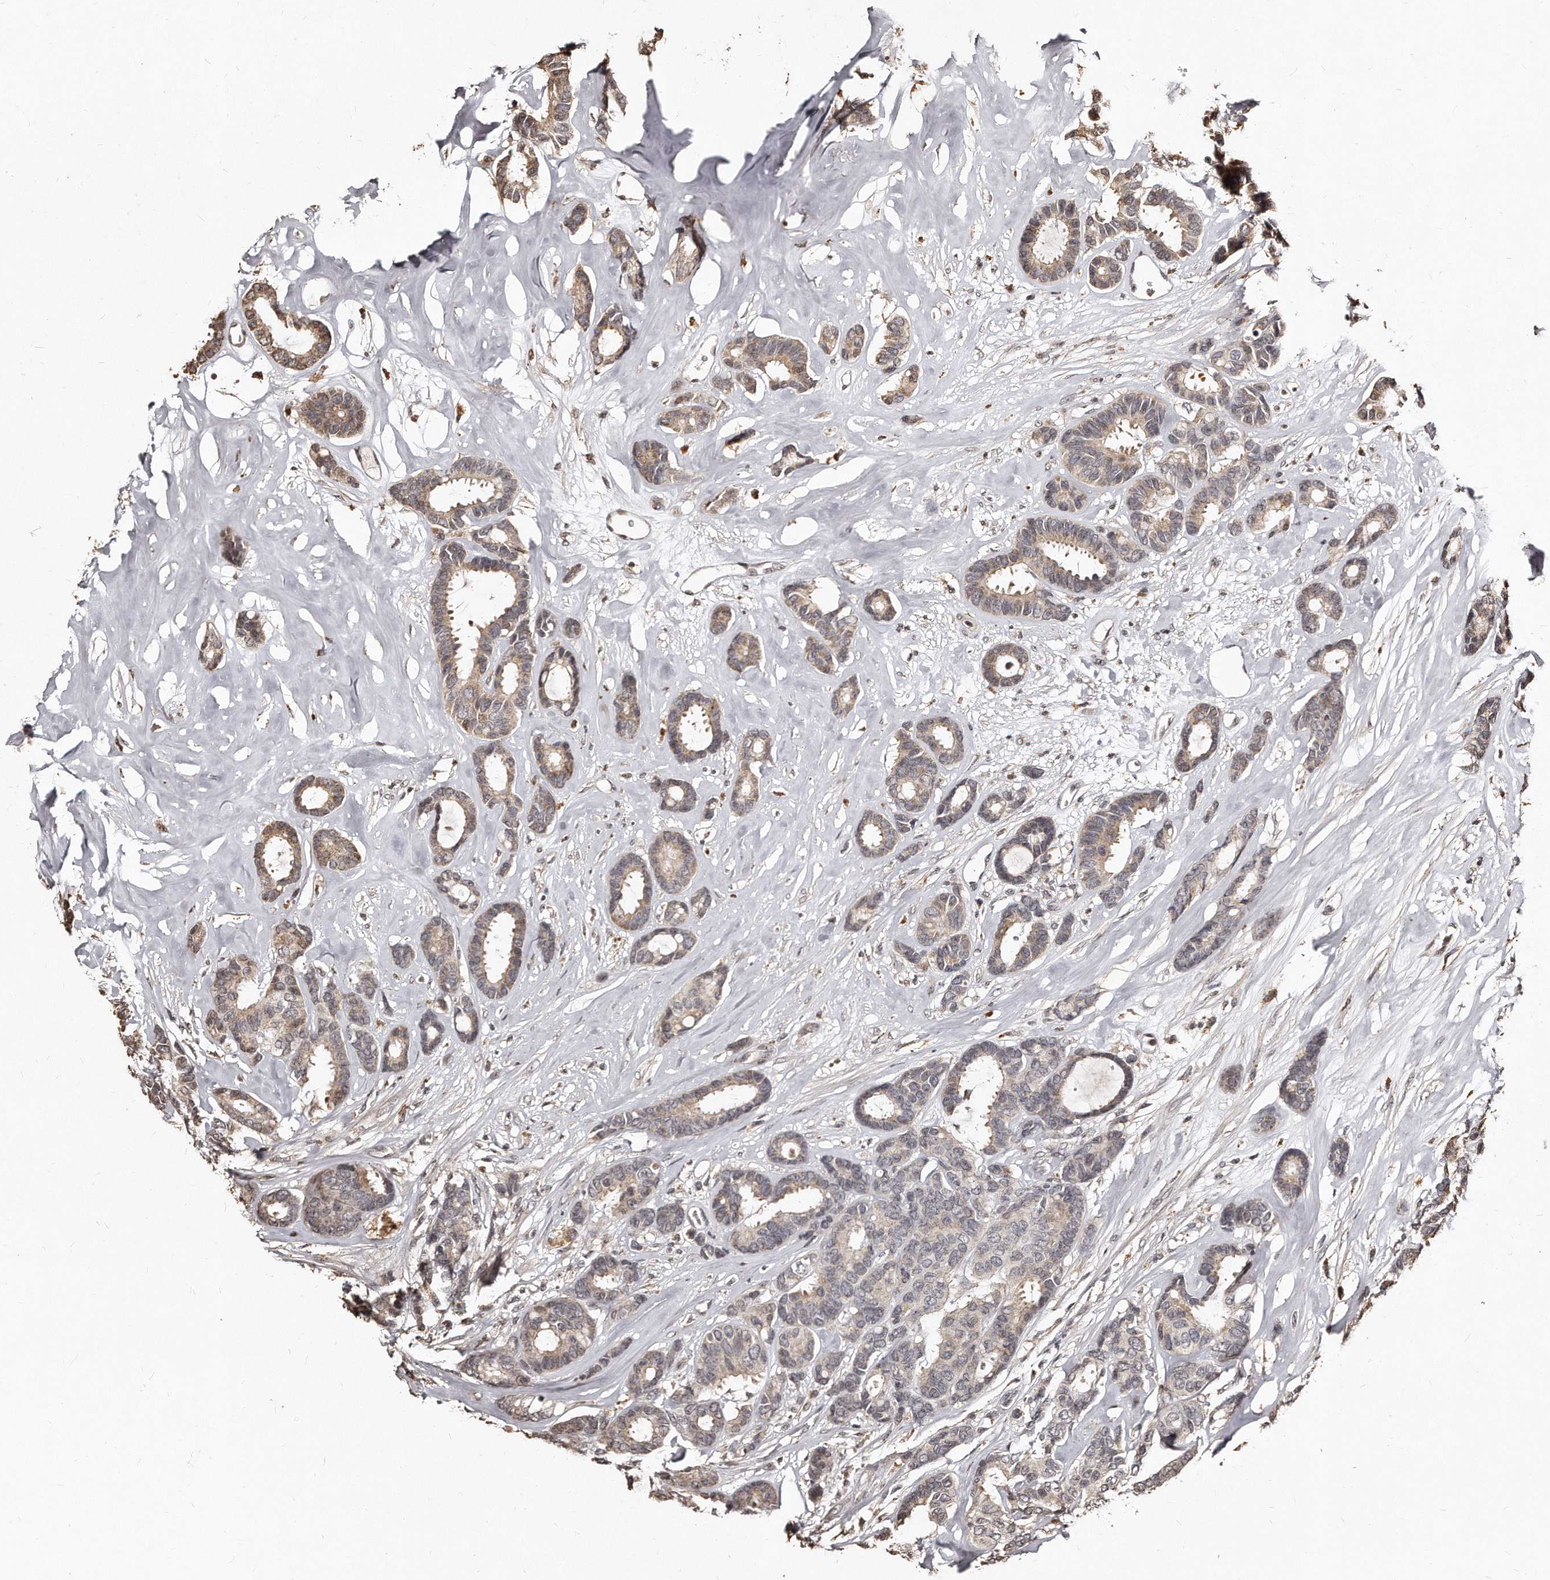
{"staining": {"intensity": "moderate", "quantity": "25%-75%", "location": "cytoplasmic/membranous"}, "tissue": "breast cancer", "cell_type": "Tumor cells", "image_type": "cancer", "snomed": [{"axis": "morphology", "description": "Duct carcinoma"}, {"axis": "topography", "description": "Breast"}], "caption": "High-power microscopy captured an immunohistochemistry (IHC) histopathology image of breast invasive ductal carcinoma, revealing moderate cytoplasmic/membranous positivity in about 25%-75% of tumor cells.", "gene": "TSHR", "patient": {"sex": "female", "age": 87}}